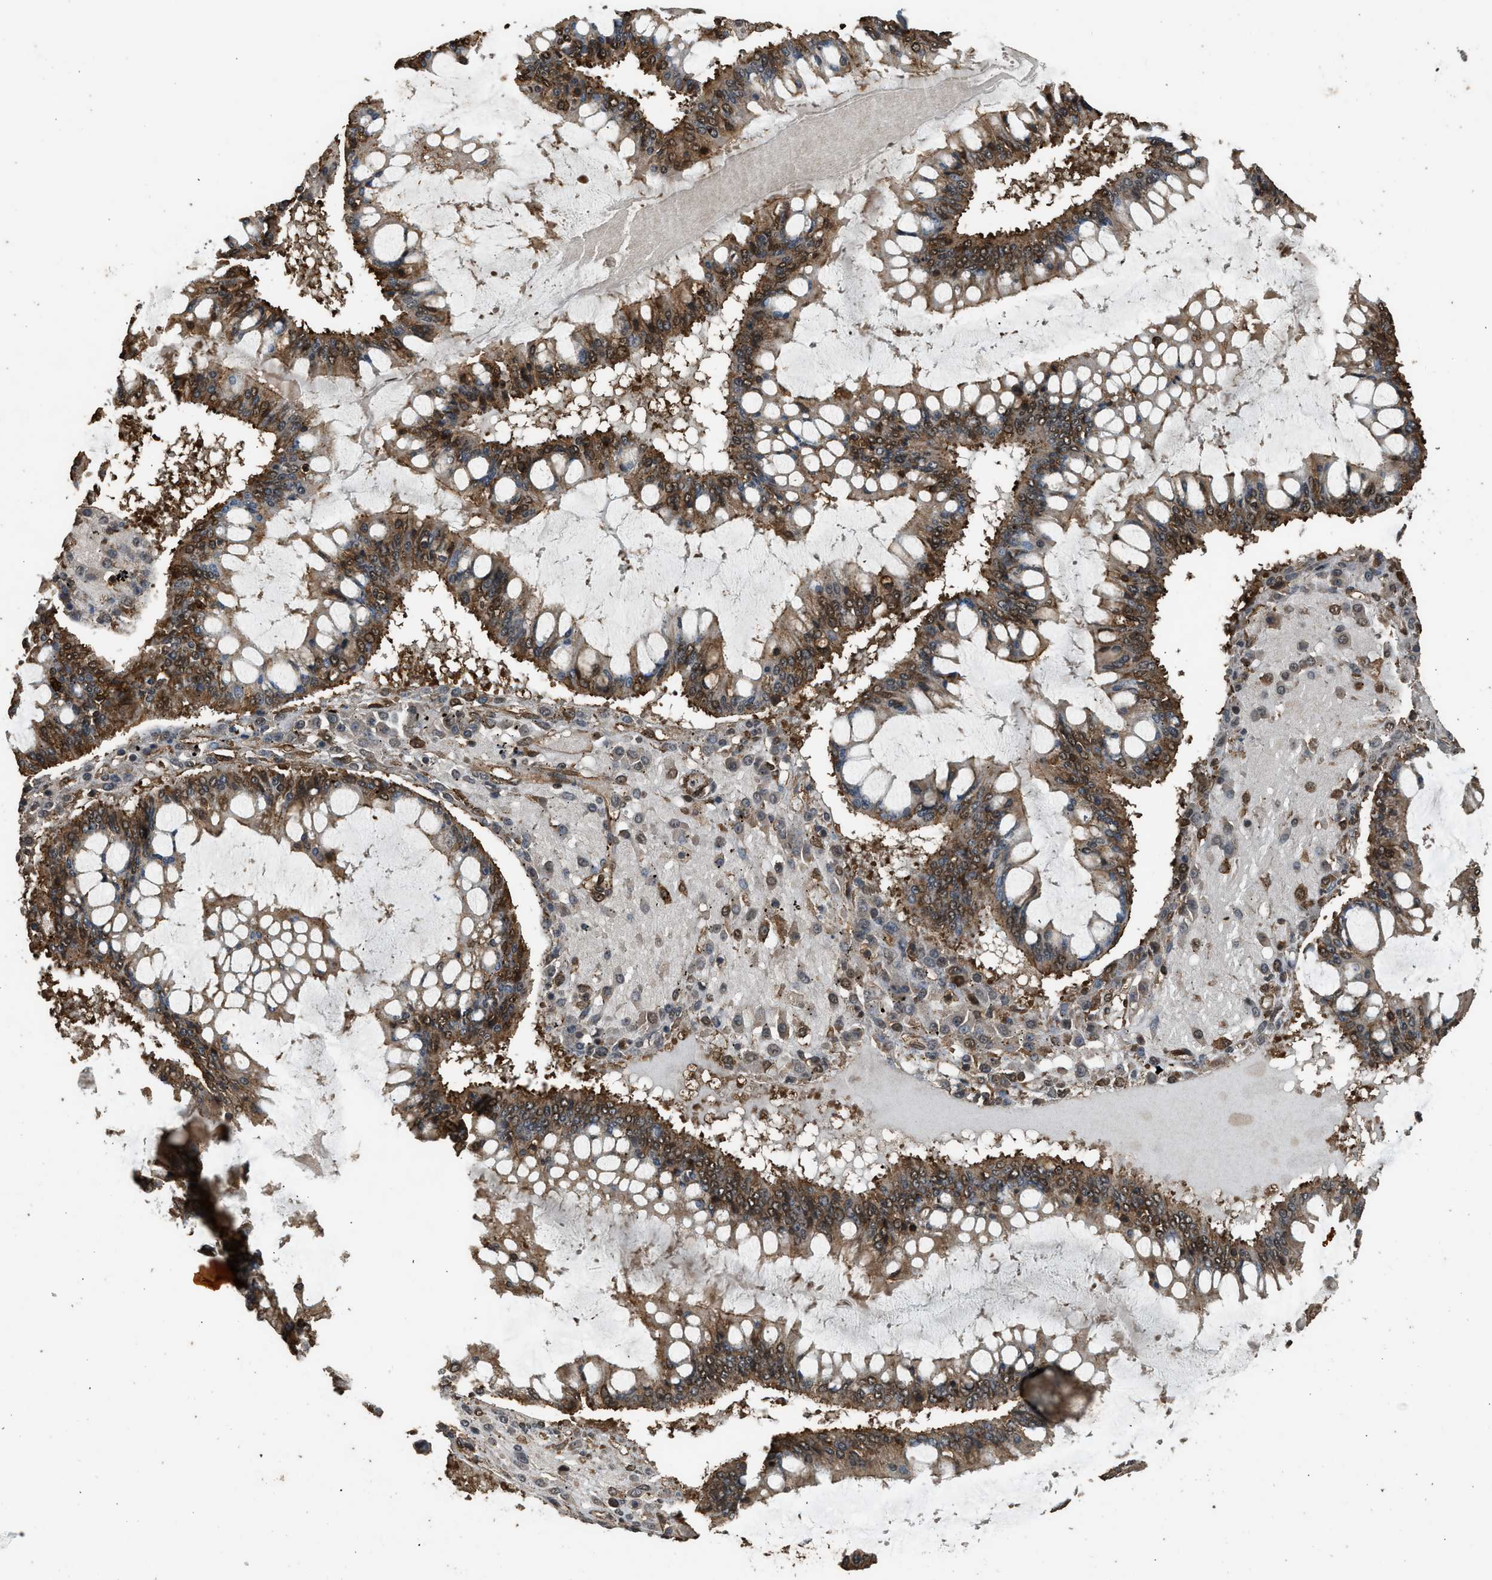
{"staining": {"intensity": "moderate", "quantity": ">75%", "location": "cytoplasmic/membranous,nuclear"}, "tissue": "ovarian cancer", "cell_type": "Tumor cells", "image_type": "cancer", "snomed": [{"axis": "morphology", "description": "Cystadenocarcinoma, mucinous, NOS"}, {"axis": "topography", "description": "Ovary"}], "caption": "Ovarian mucinous cystadenocarcinoma stained with a brown dye shows moderate cytoplasmic/membranous and nuclear positive expression in about >75% of tumor cells.", "gene": "MYBL2", "patient": {"sex": "female", "age": 73}}